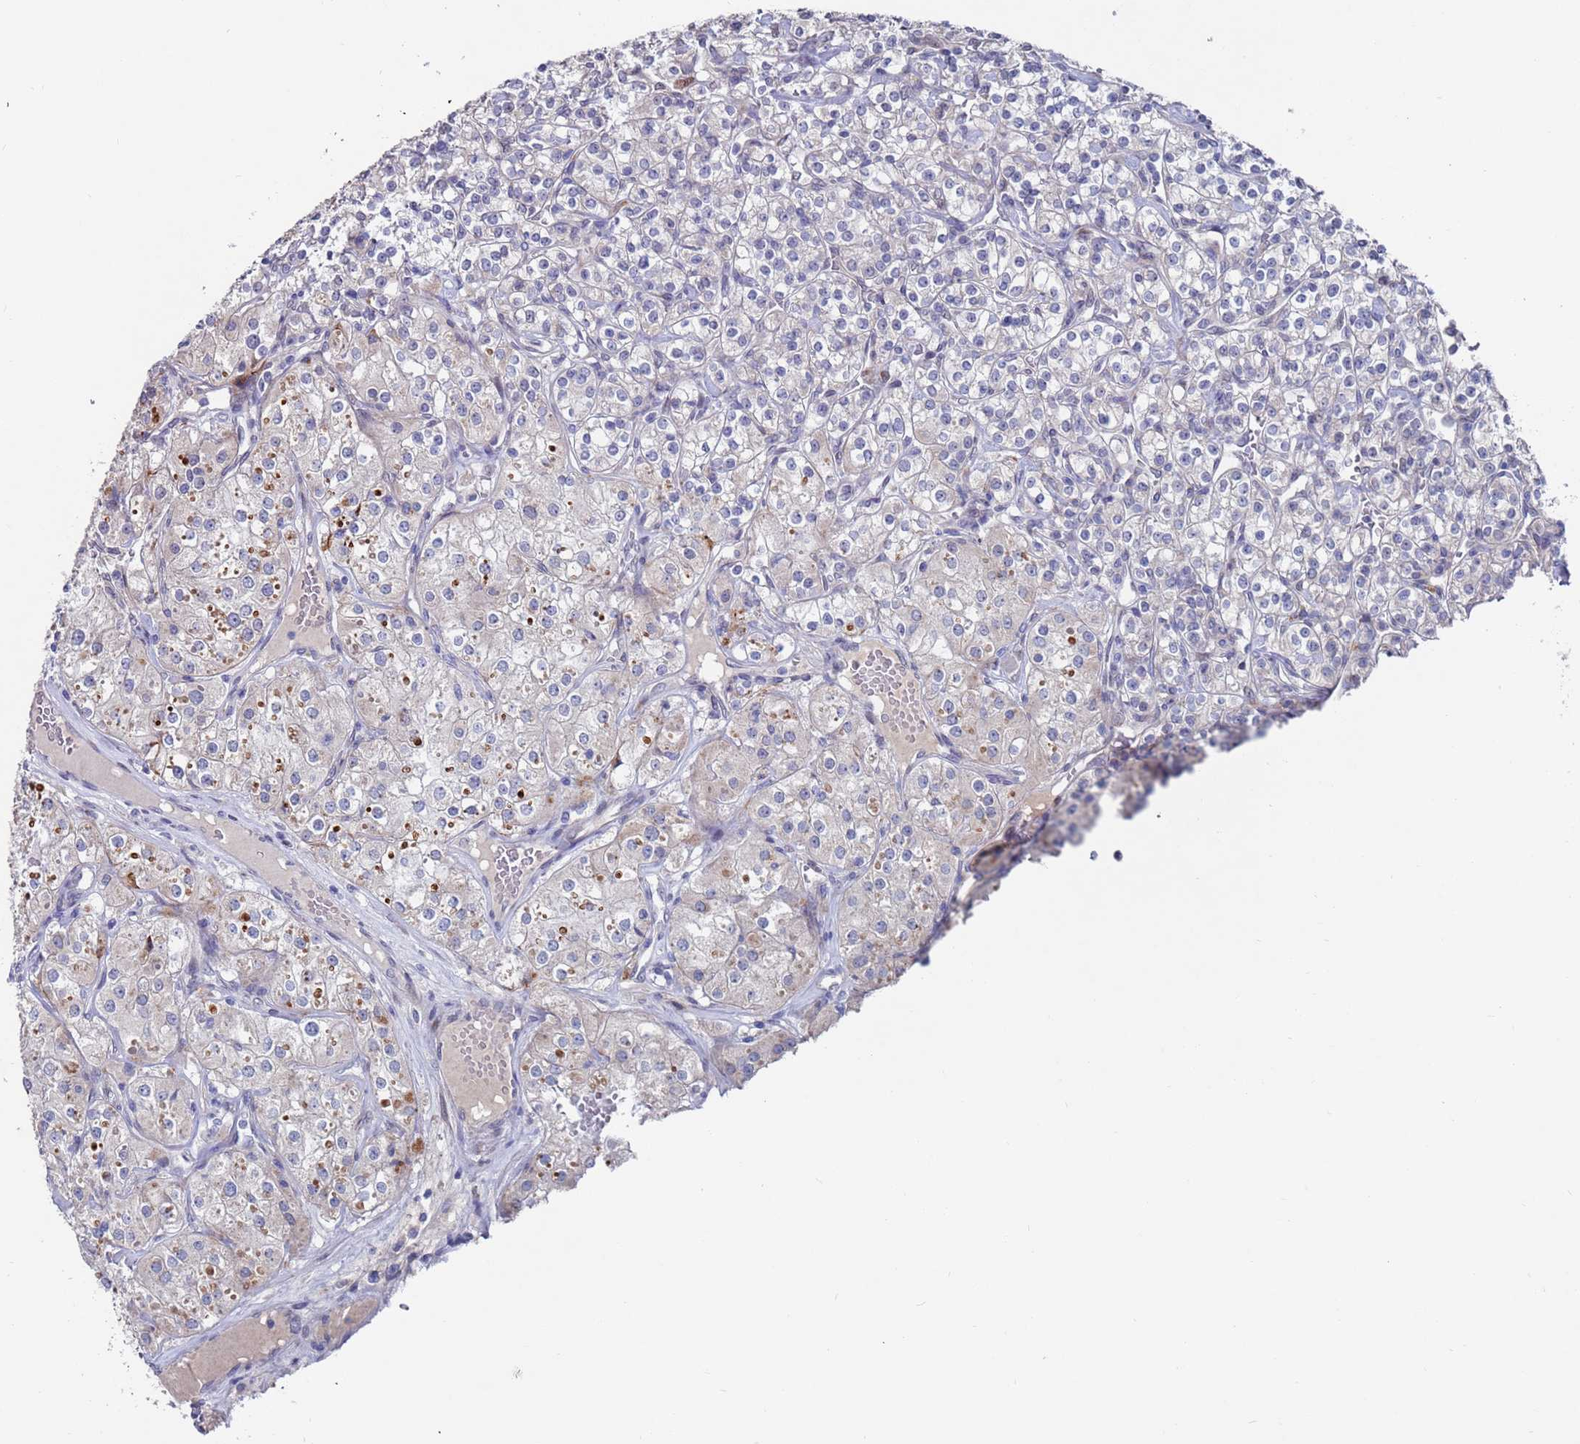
{"staining": {"intensity": "negative", "quantity": "none", "location": "none"}, "tissue": "renal cancer", "cell_type": "Tumor cells", "image_type": "cancer", "snomed": [{"axis": "morphology", "description": "Adenocarcinoma, NOS"}, {"axis": "topography", "description": "Kidney"}], "caption": "Renal adenocarcinoma stained for a protein using immunohistochemistry displays no expression tumor cells.", "gene": "FBXO27", "patient": {"sex": "male", "age": 77}}